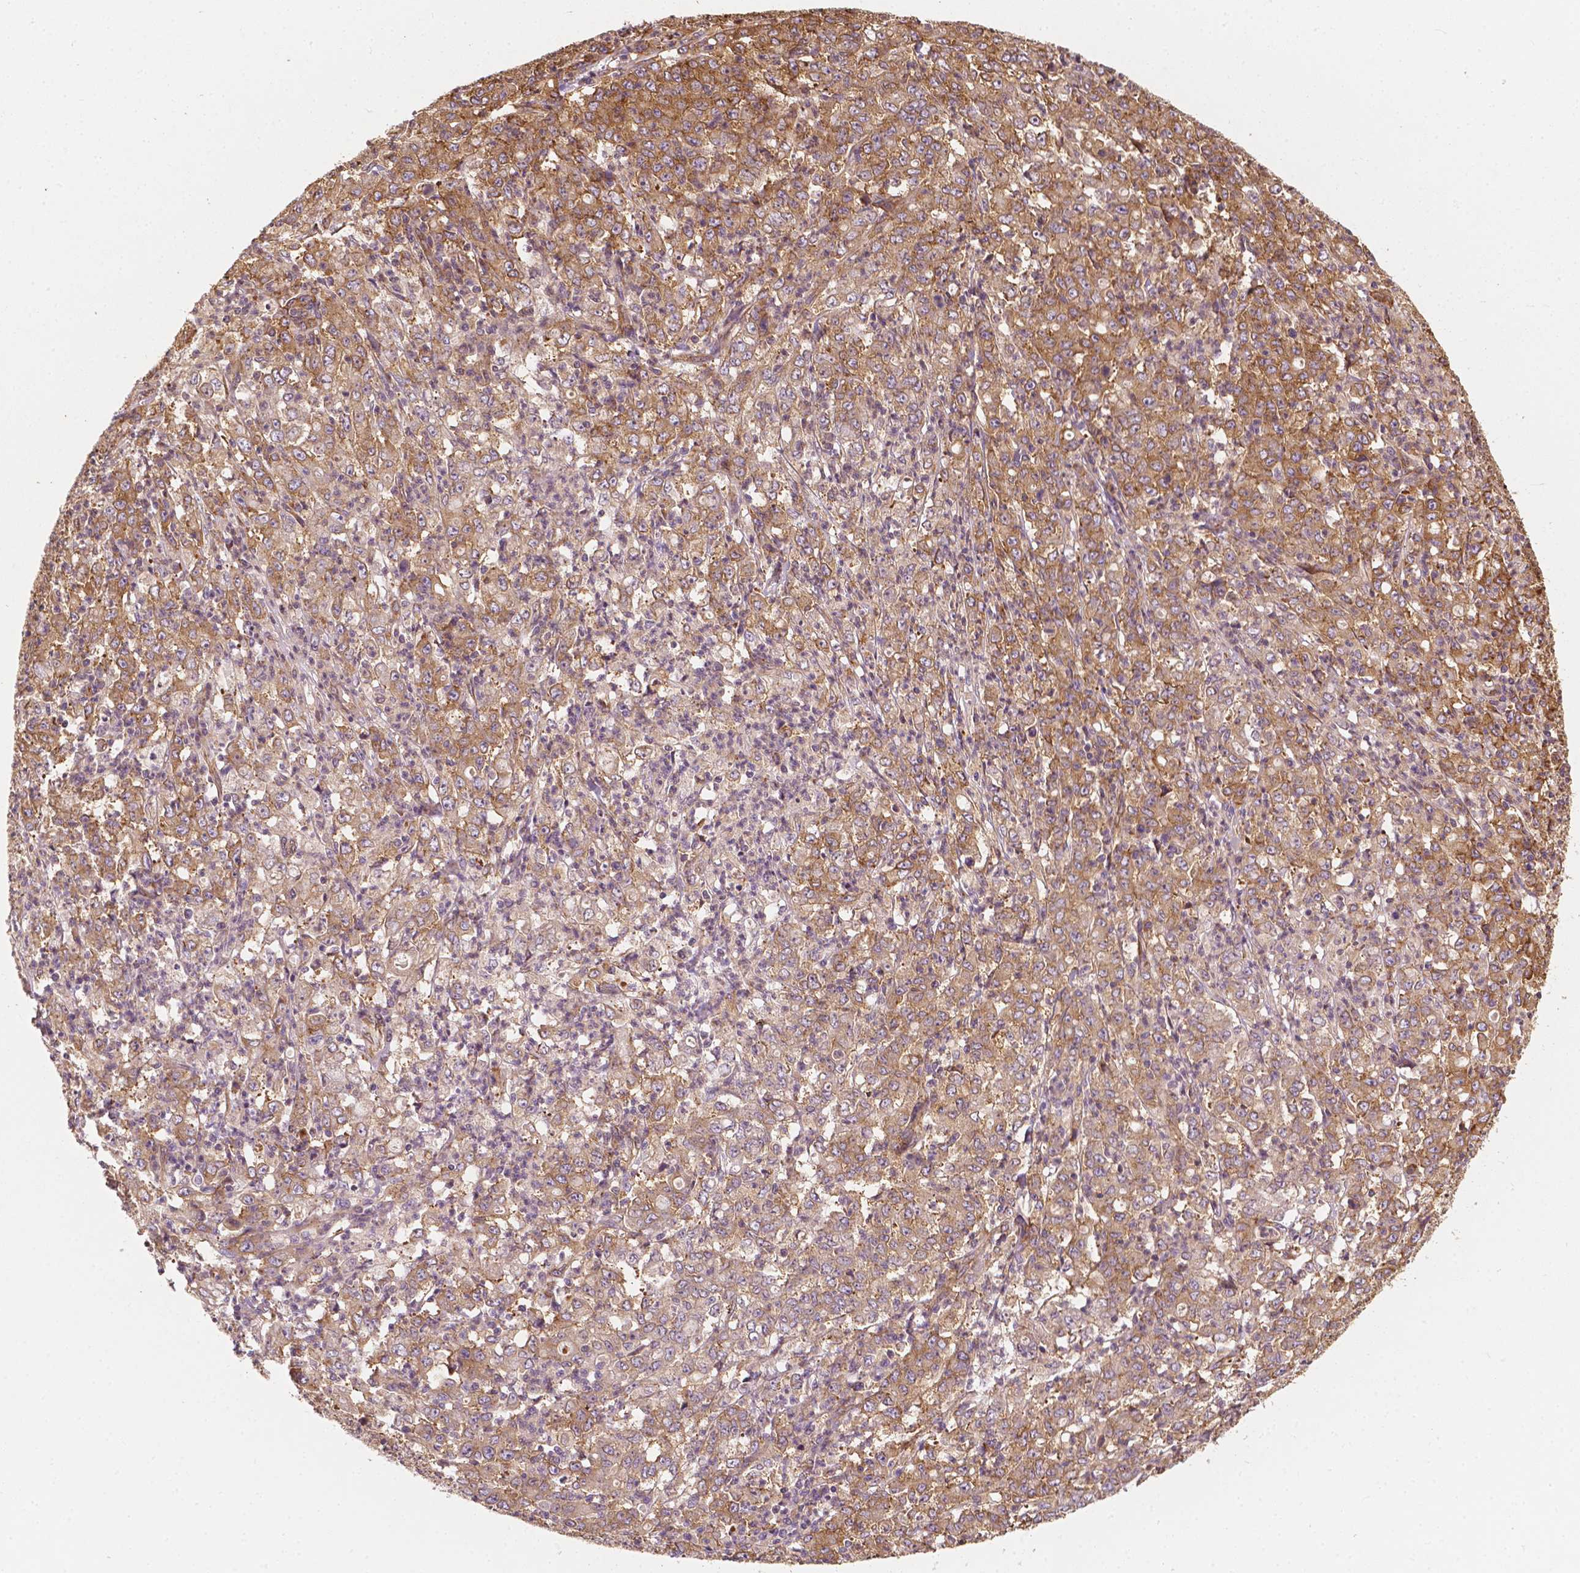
{"staining": {"intensity": "moderate", "quantity": ">75%", "location": "cytoplasmic/membranous"}, "tissue": "stomach cancer", "cell_type": "Tumor cells", "image_type": "cancer", "snomed": [{"axis": "morphology", "description": "Adenocarcinoma, NOS"}, {"axis": "topography", "description": "Stomach, lower"}], "caption": "DAB (3,3'-diaminobenzidine) immunohistochemical staining of human stomach cancer (adenocarcinoma) exhibits moderate cytoplasmic/membranous protein staining in approximately >75% of tumor cells.", "gene": "G3BP1", "patient": {"sex": "female", "age": 71}}